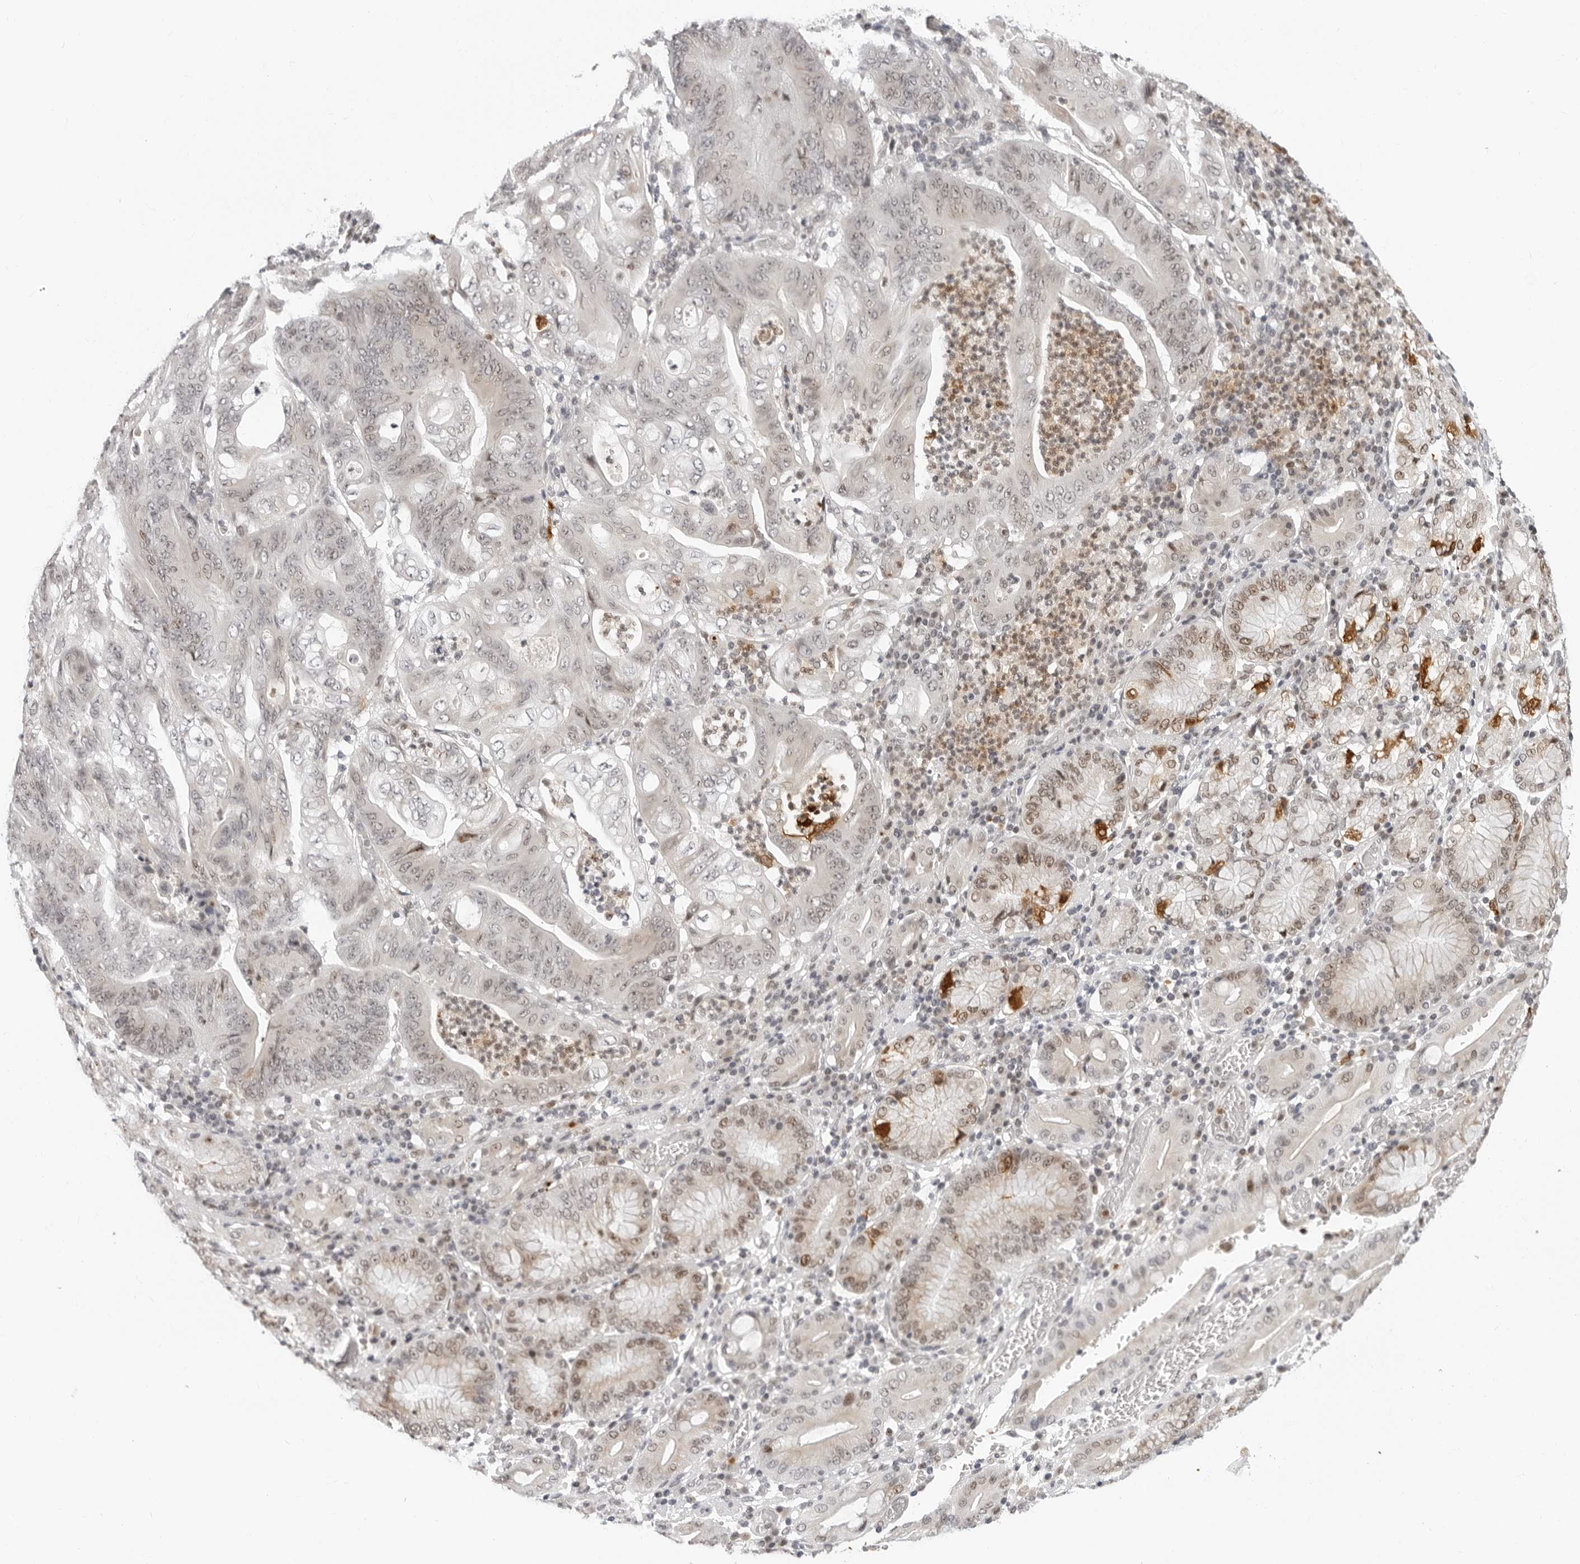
{"staining": {"intensity": "moderate", "quantity": "25%-75%", "location": "nuclear"}, "tissue": "stomach cancer", "cell_type": "Tumor cells", "image_type": "cancer", "snomed": [{"axis": "morphology", "description": "Adenocarcinoma, NOS"}, {"axis": "topography", "description": "Stomach"}], "caption": "Tumor cells display moderate nuclear positivity in about 25%-75% of cells in stomach cancer.", "gene": "MSH6", "patient": {"sex": "female", "age": 73}}